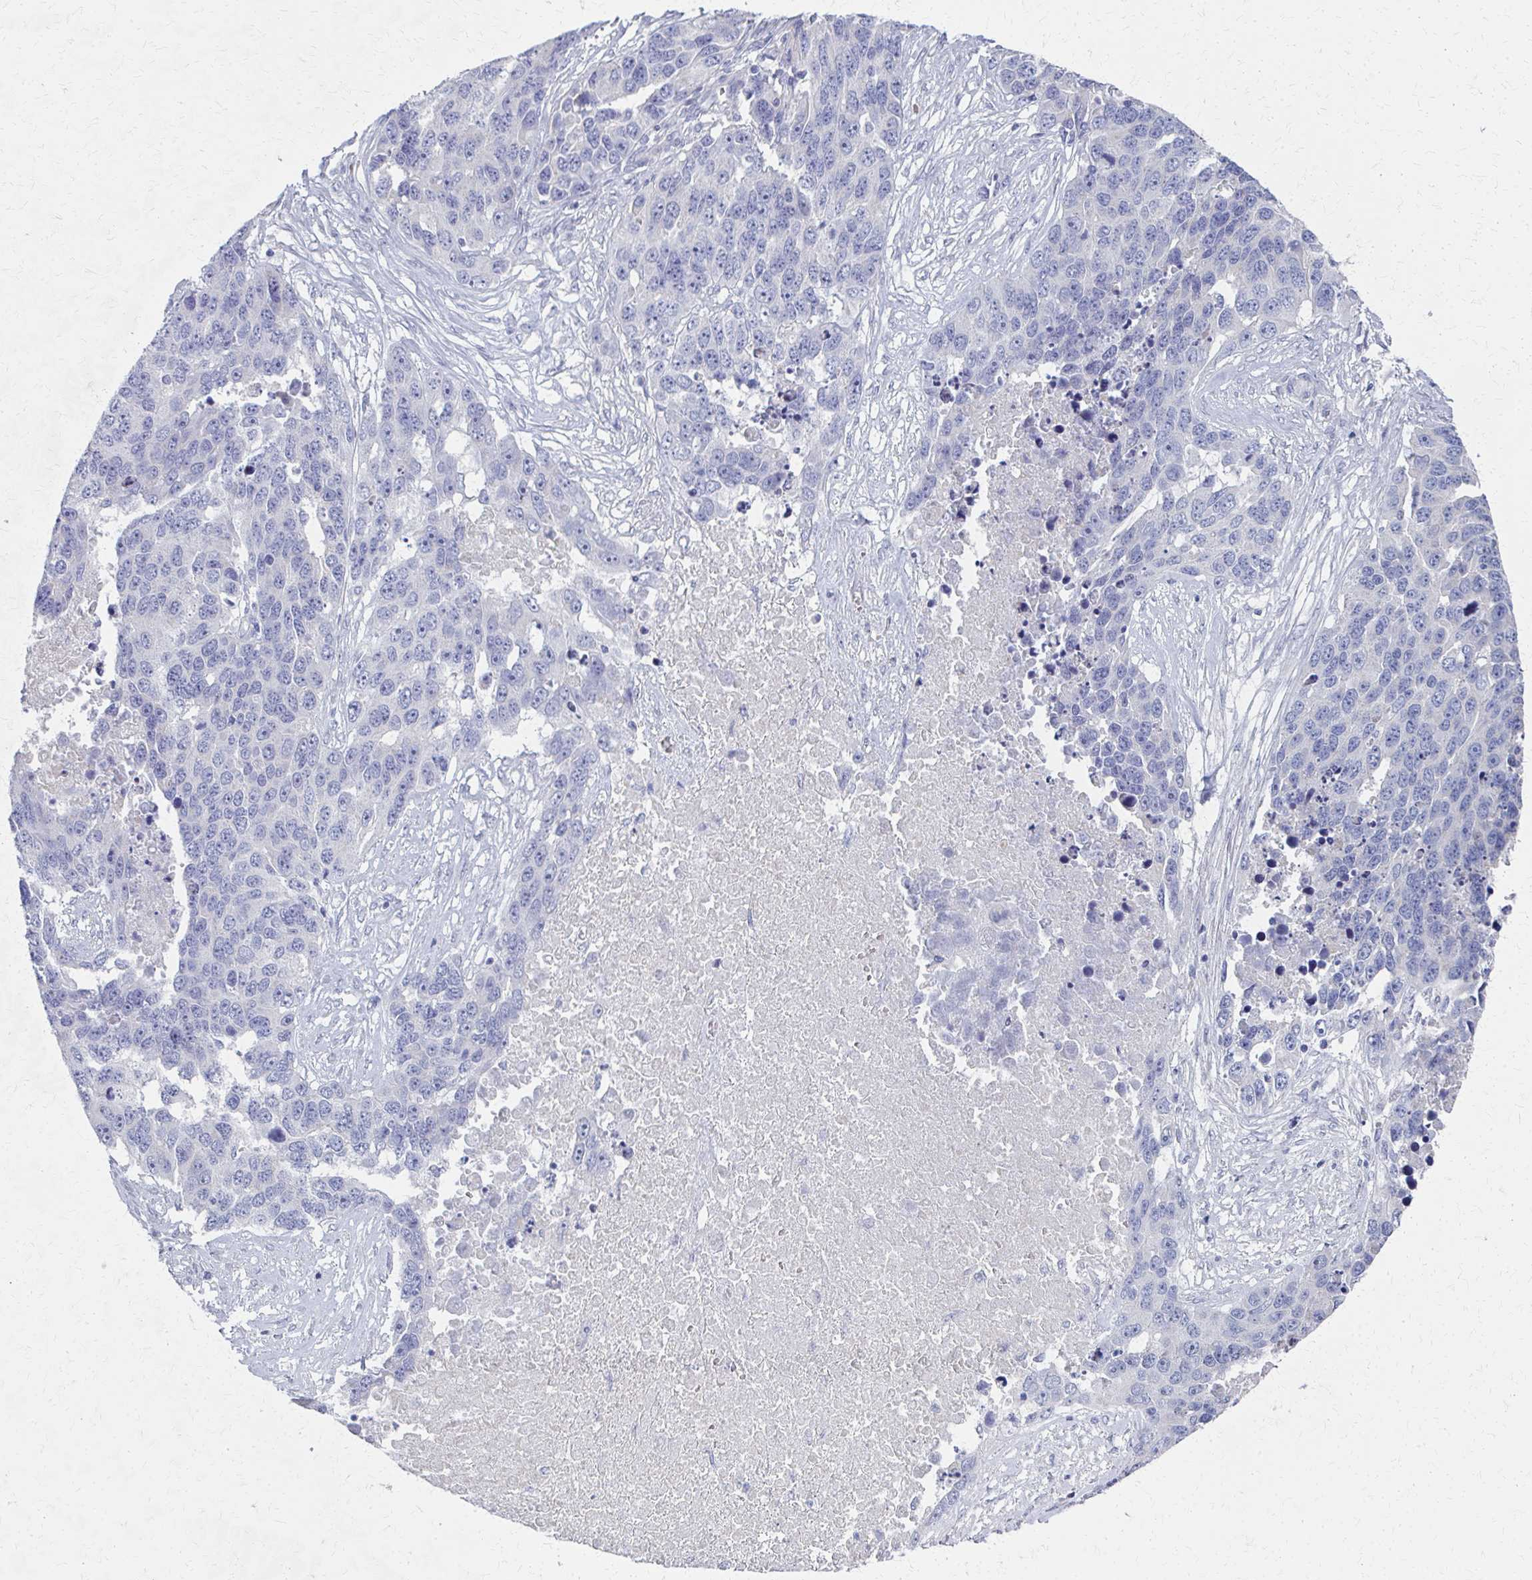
{"staining": {"intensity": "negative", "quantity": "none", "location": "none"}, "tissue": "colorectal cancer", "cell_type": "Tumor cells", "image_type": "cancer", "snomed": [{"axis": "morphology", "description": "Adenocarcinoma, NOS"}, {"axis": "topography", "description": "Colon"}], "caption": "The micrograph demonstrates no significant expression in tumor cells of colorectal adenocarcinoma. (Stains: DAB immunohistochemistry with hematoxylin counter stain, Microscopy: brightfield microscopy at high magnification).", "gene": "MS4A2", "patient": {"sex": "male", "age": 77}}